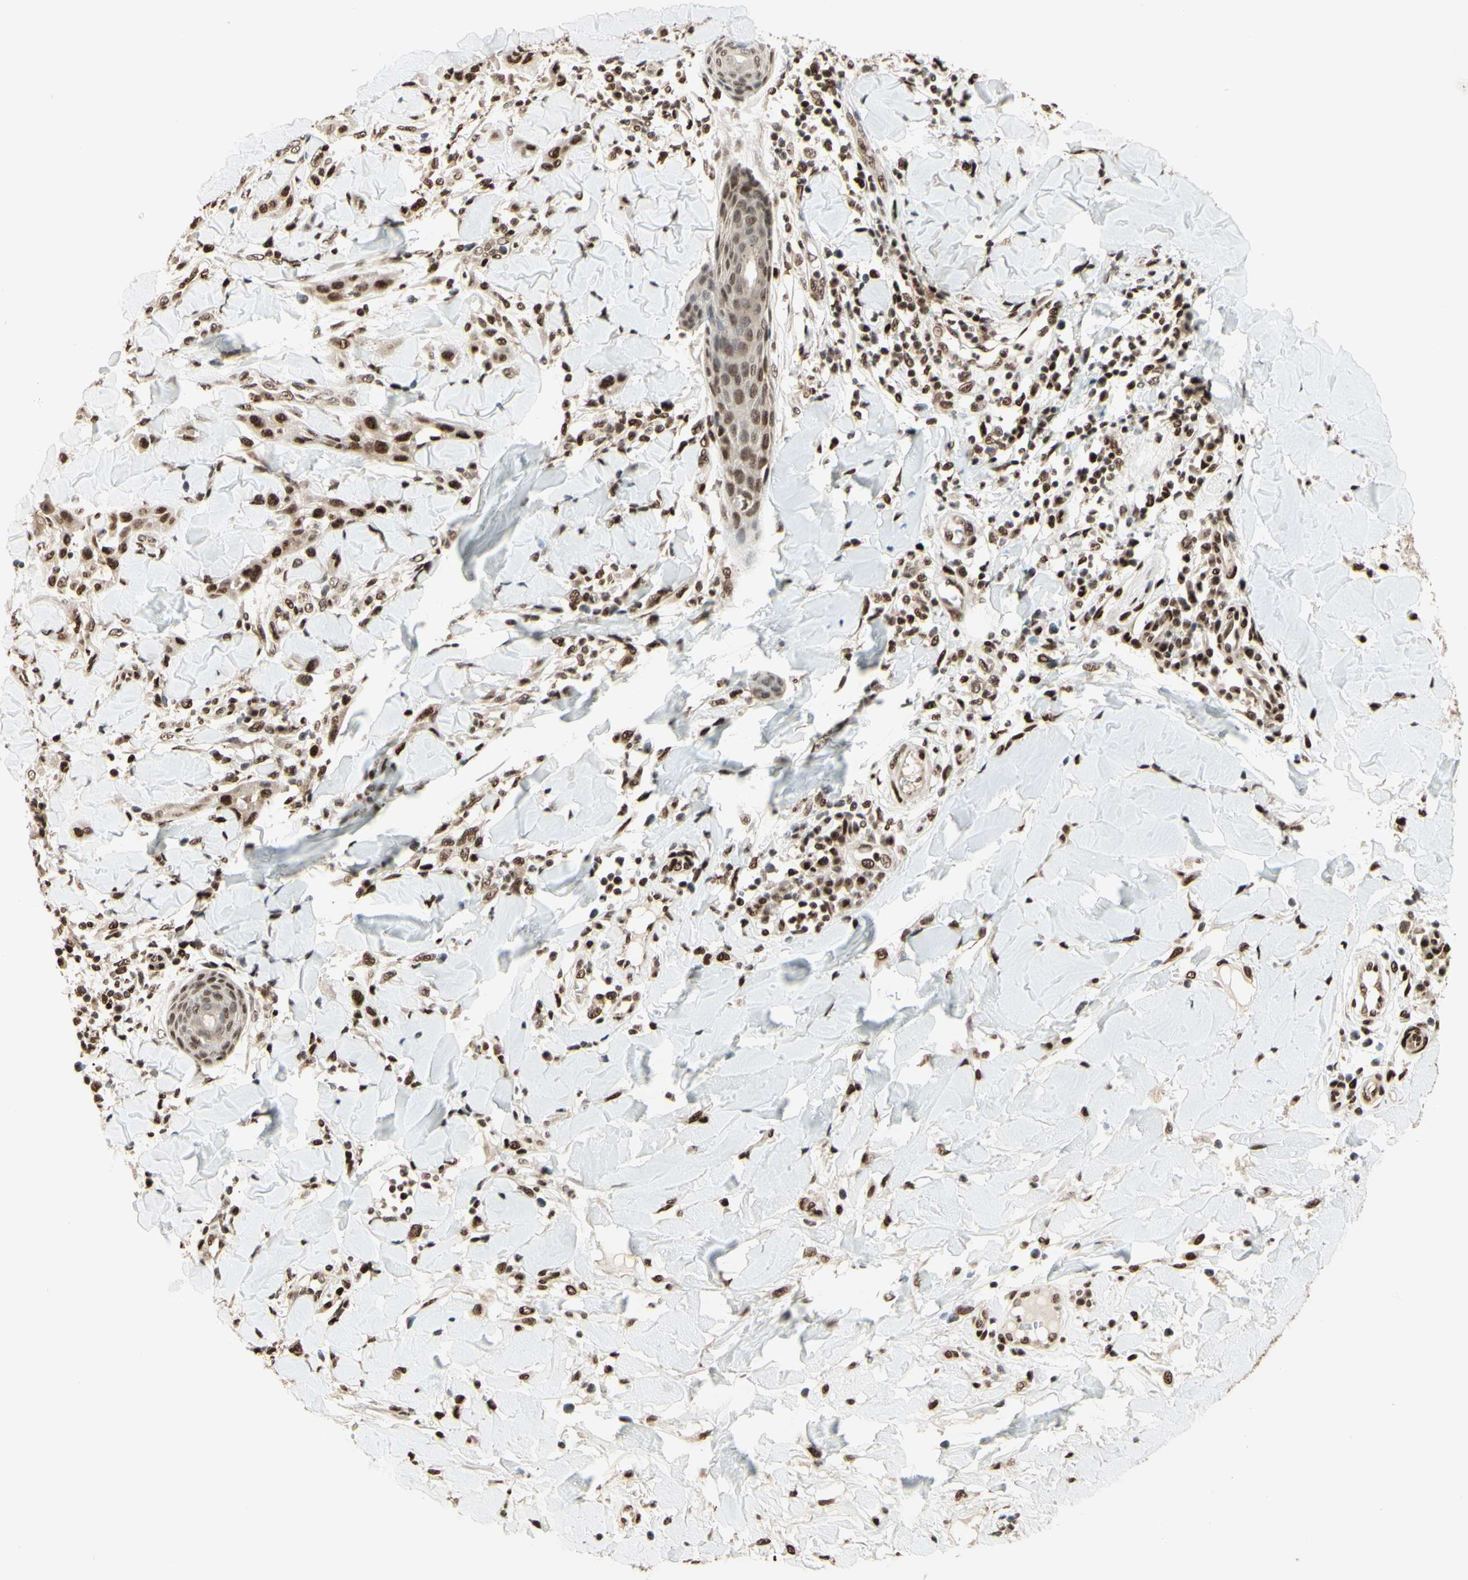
{"staining": {"intensity": "strong", "quantity": ">75%", "location": "nuclear"}, "tissue": "skin cancer", "cell_type": "Tumor cells", "image_type": "cancer", "snomed": [{"axis": "morphology", "description": "Squamous cell carcinoma, NOS"}, {"axis": "topography", "description": "Skin"}], "caption": "An image of skin squamous cell carcinoma stained for a protein demonstrates strong nuclear brown staining in tumor cells.", "gene": "NR3C1", "patient": {"sex": "male", "age": 24}}